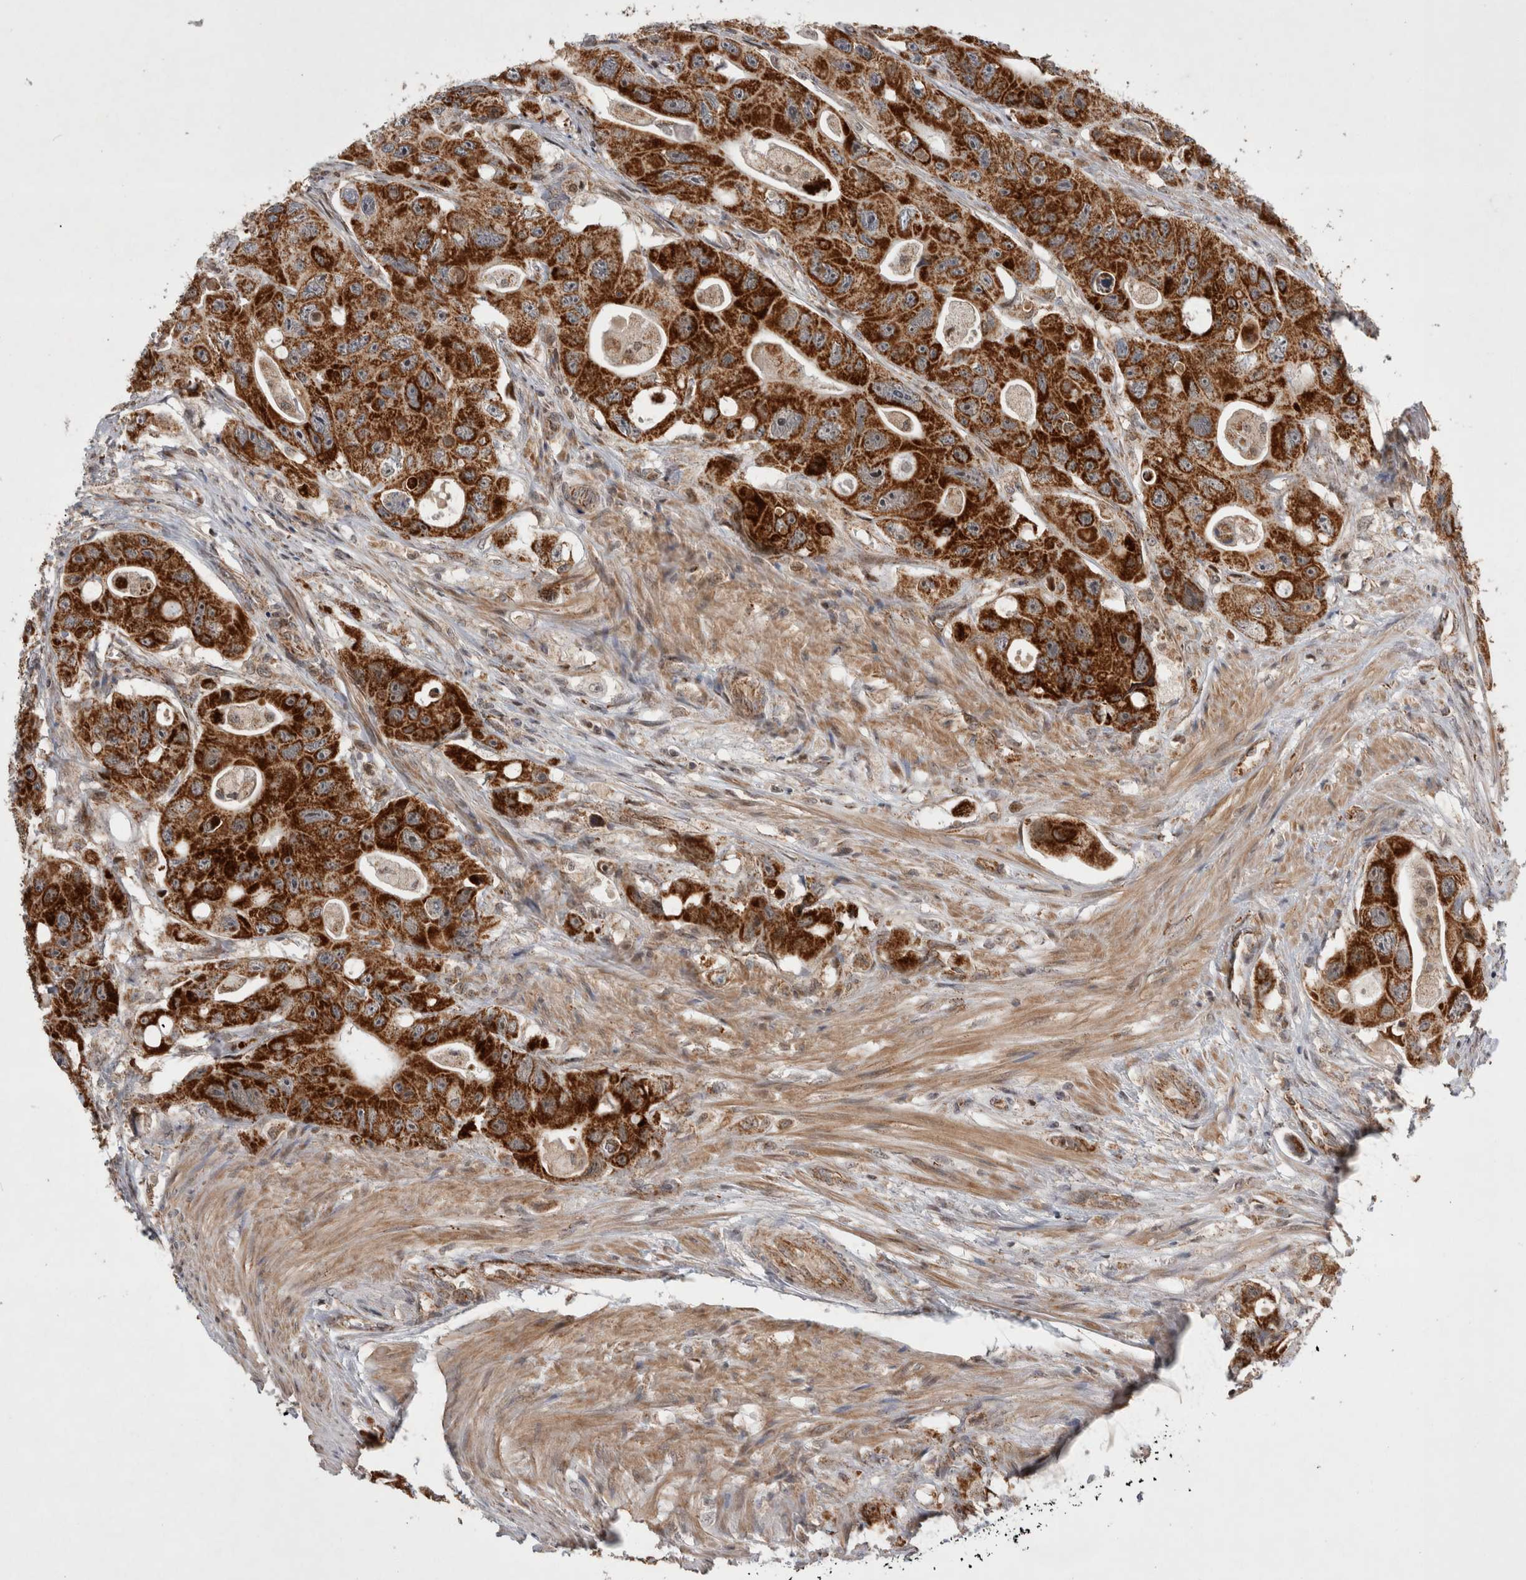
{"staining": {"intensity": "strong", "quantity": ">75%", "location": "cytoplasmic/membranous"}, "tissue": "colorectal cancer", "cell_type": "Tumor cells", "image_type": "cancer", "snomed": [{"axis": "morphology", "description": "Adenocarcinoma, NOS"}, {"axis": "topography", "description": "Colon"}], "caption": "Immunohistochemistry (IHC) photomicrograph of human colorectal adenocarcinoma stained for a protein (brown), which reveals high levels of strong cytoplasmic/membranous expression in about >75% of tumor cells.", "gene": "MRPL37", "patient": {"sex": "female", "age": 46}}